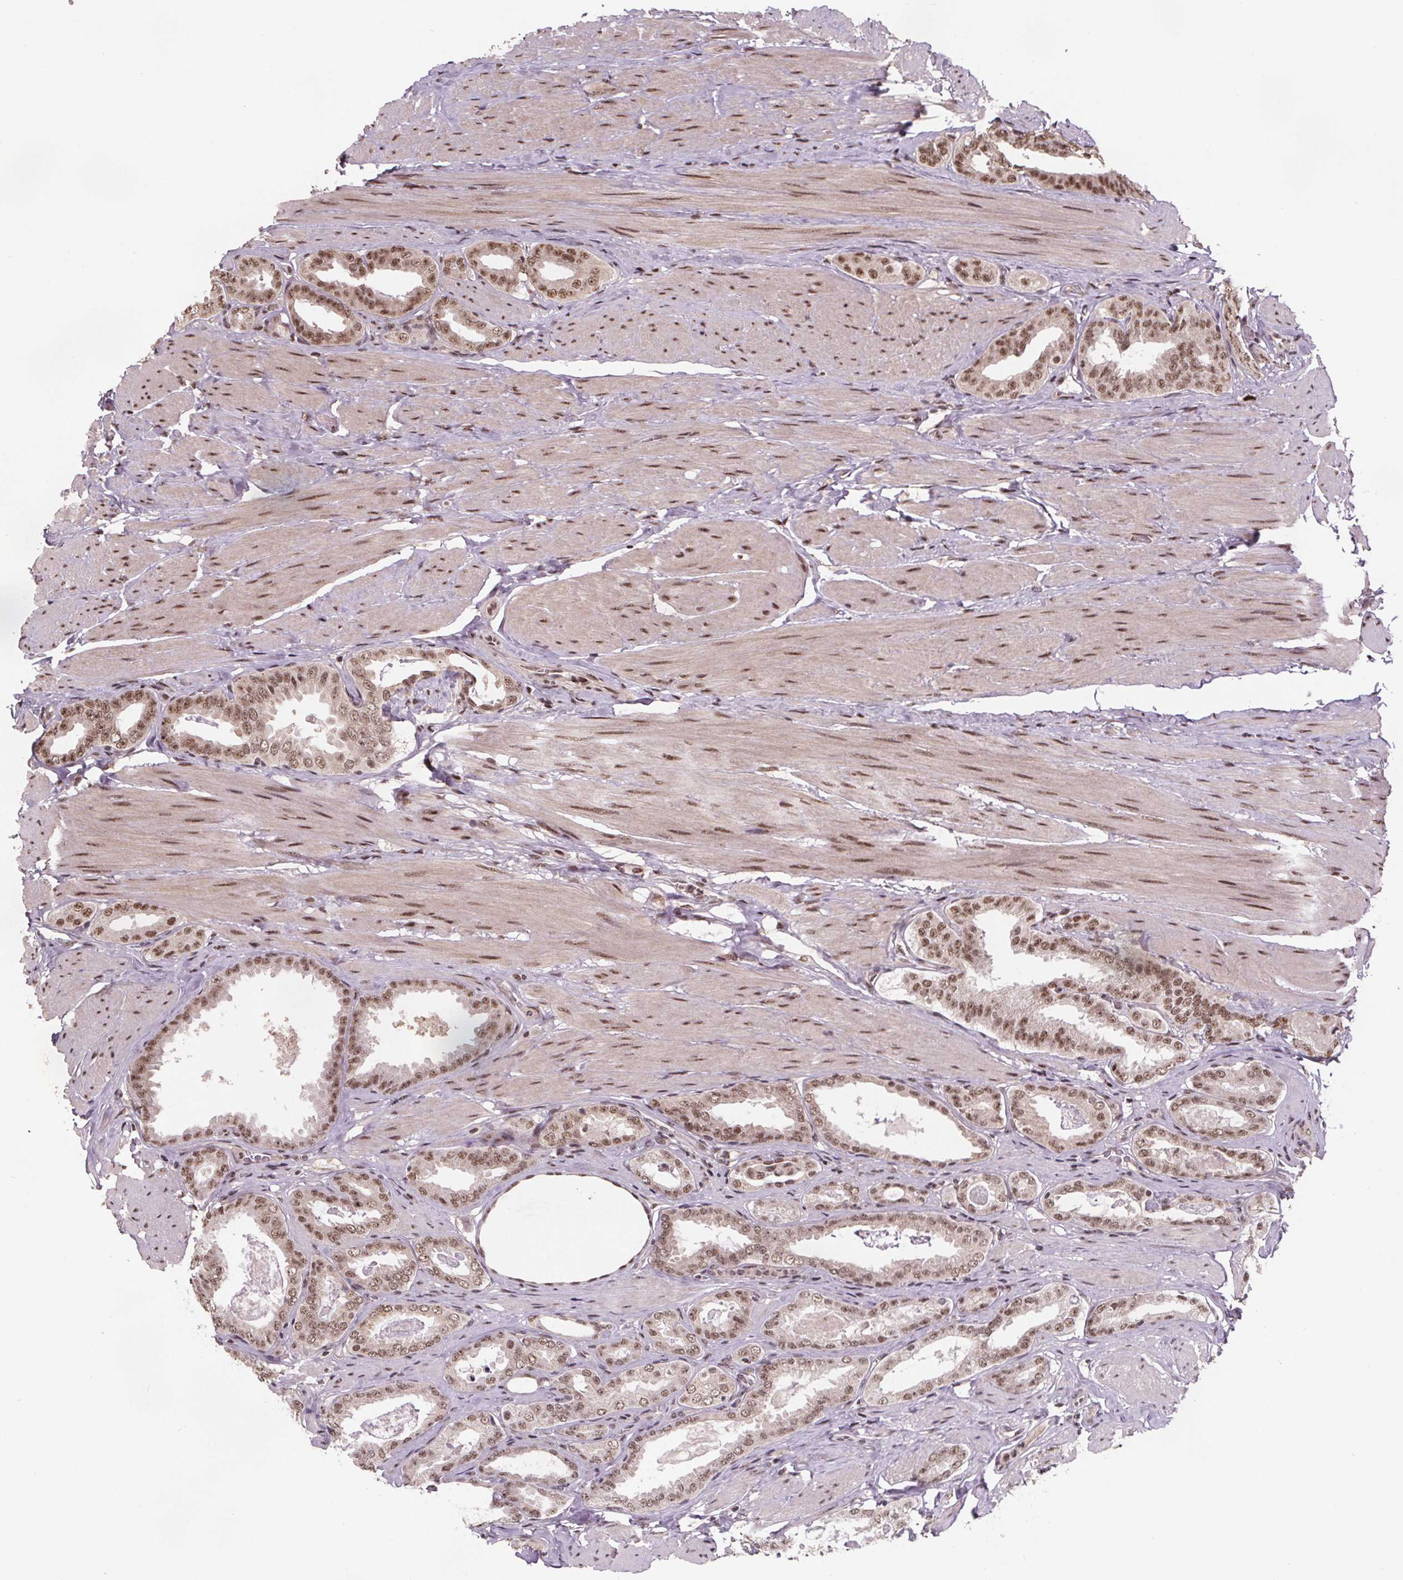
{"staining": {"intensity": "moderate", "quantity": ">75%", "location": "nuclear"}, "tissue": "prostate cancer", "cell_type": "Tumor cells", "image_type": "cancer", "snomed": [{"axis": "morphology", "description": "Adenocarcinoma, High grade"}, {"axis": "topography", "description": "Prostate"}], "caption": "A brown stain highlights moderate nuclear positivity of a protein in prostate cancer tumor cells.", "gene": "JARID2", "patient": {"sex": "male", "age": 63}}